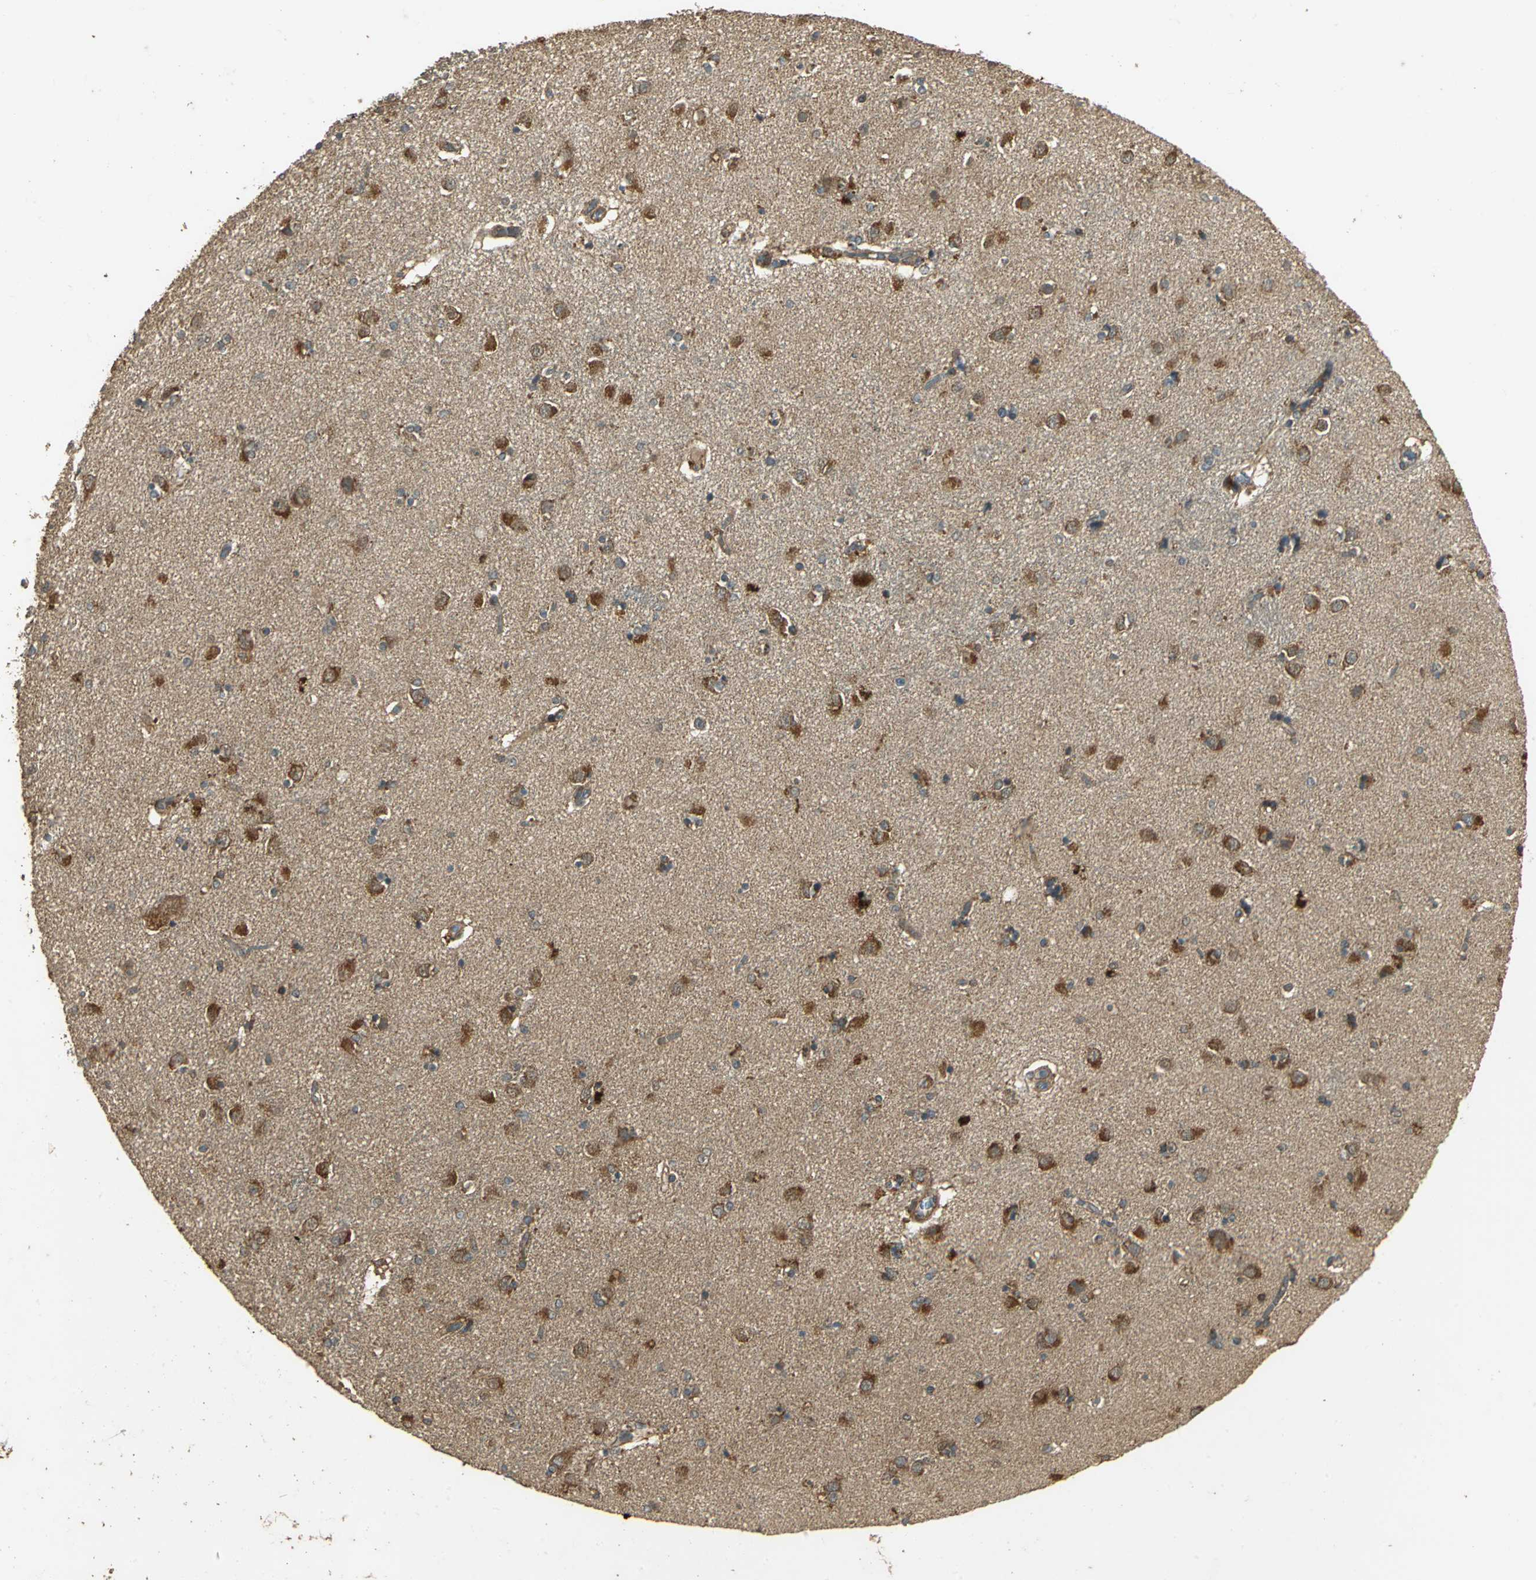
{"staining": {"intensity": "moderate", "quantity": ">75%", "location": "cytoplasmic/membranous"}, "tissue": "caudate", "cell_type": "Glial cells", "image_type": "normal", "snomed": [{"axis": "morphology", "description": "Normal tissue, NOS"}, {"axis": "topography", "description": "Lateral ventricle wall"}], "caption": "Protein expression analysis of unremarkable caudate demonstrates moderate cytoplasmic/membranous expression in approximately >75% of glial cells.", "gene": "KANK1", "patient": {"sex": "female", "age": 54}}